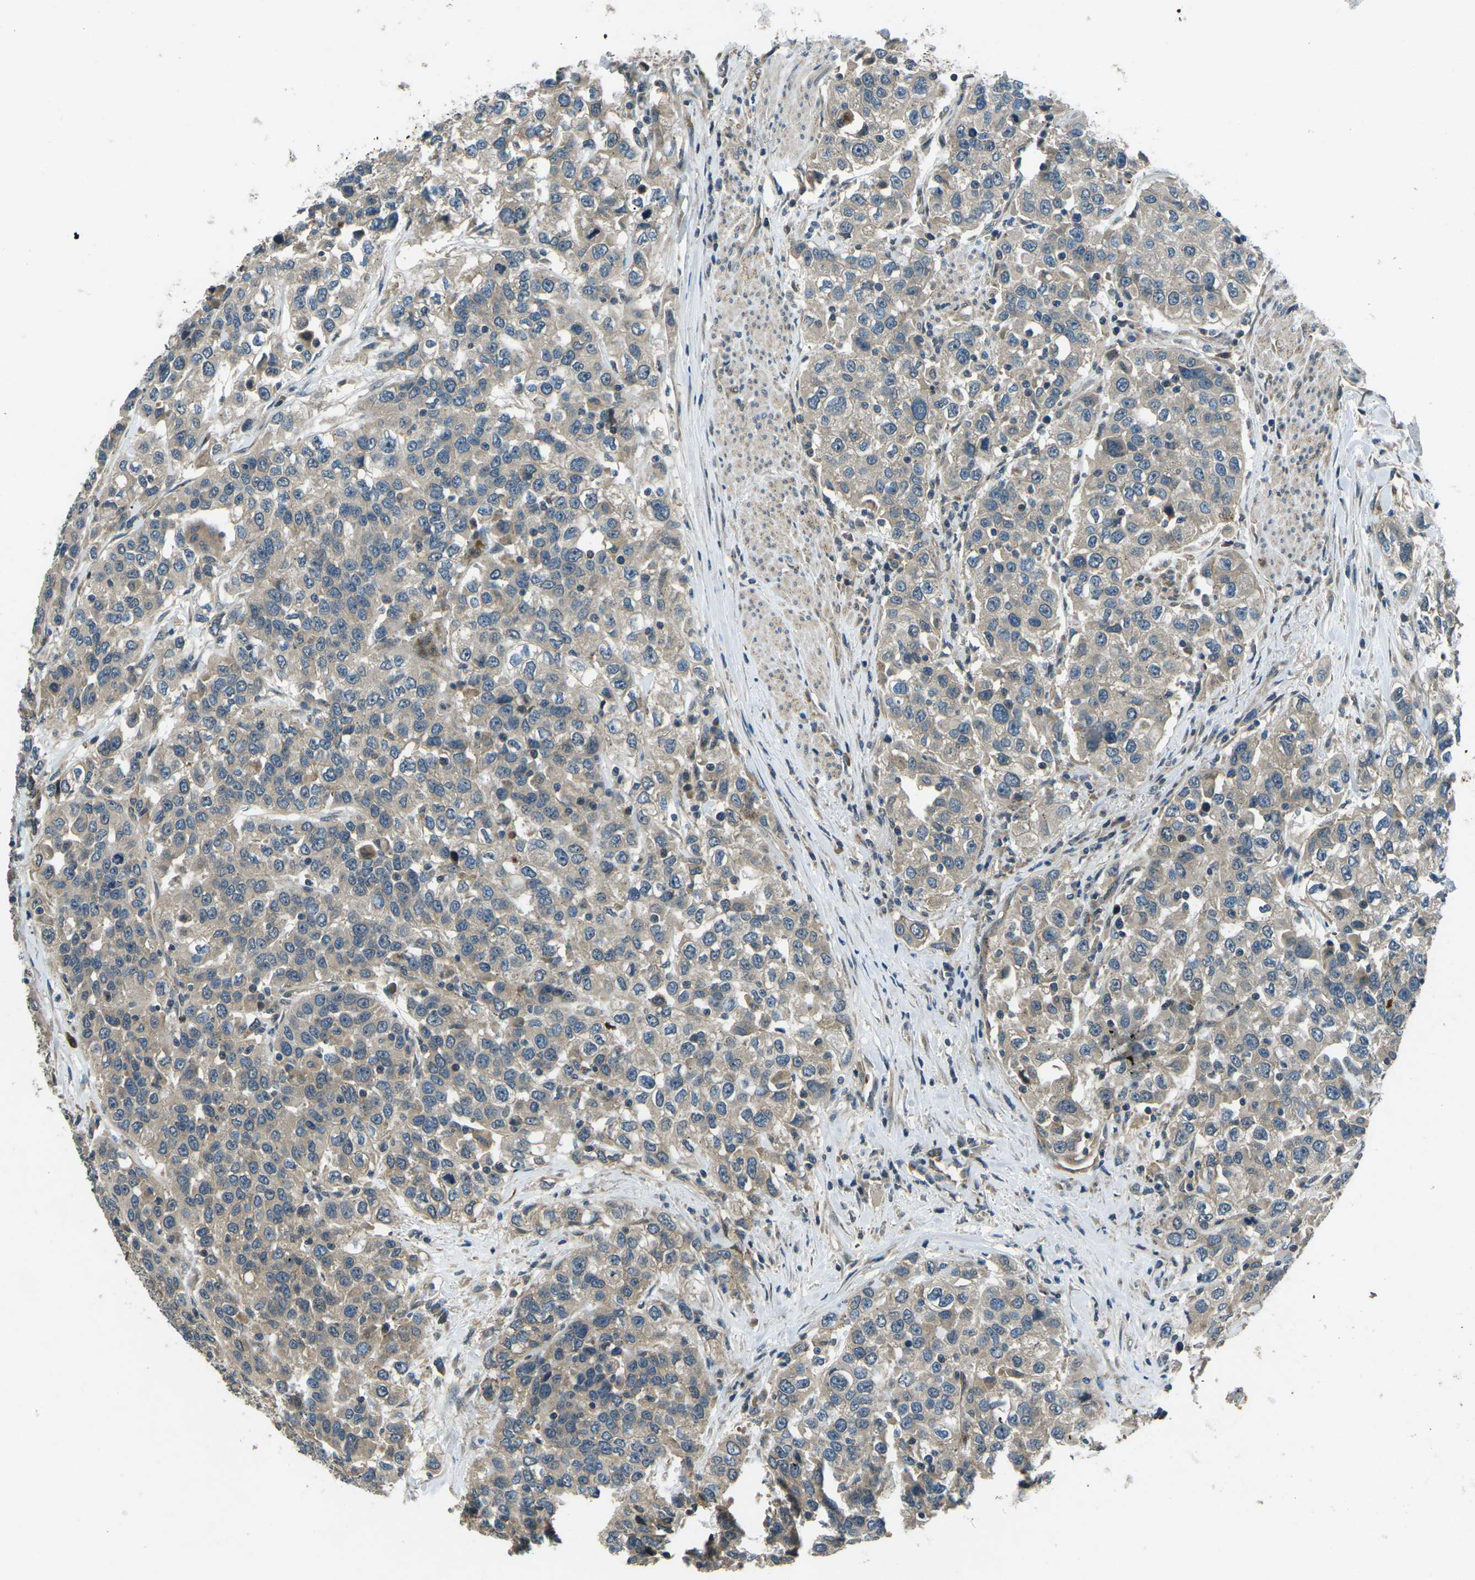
{"staining": {"intensity": "weak", "quantity": ">75%", "location": "cytoplasmic/membranous"}, "tissue": "urothelial cancer", "cell_type": "Tumor cells", "image_type": "cancer", "snomed": [{"axis": "morphology", "description": "Urothelial carcinoma, High grade"}, {"axis": "topography", "description": "Urinary bladder"}], "caption": "The image displays staining of urothelial cancer, revealing weak cytoplasmic/membranous protein positivity (brown color) within tumor cells.", "gene": "AFAP1", "patient": {"sex": "female", "age": 80}}